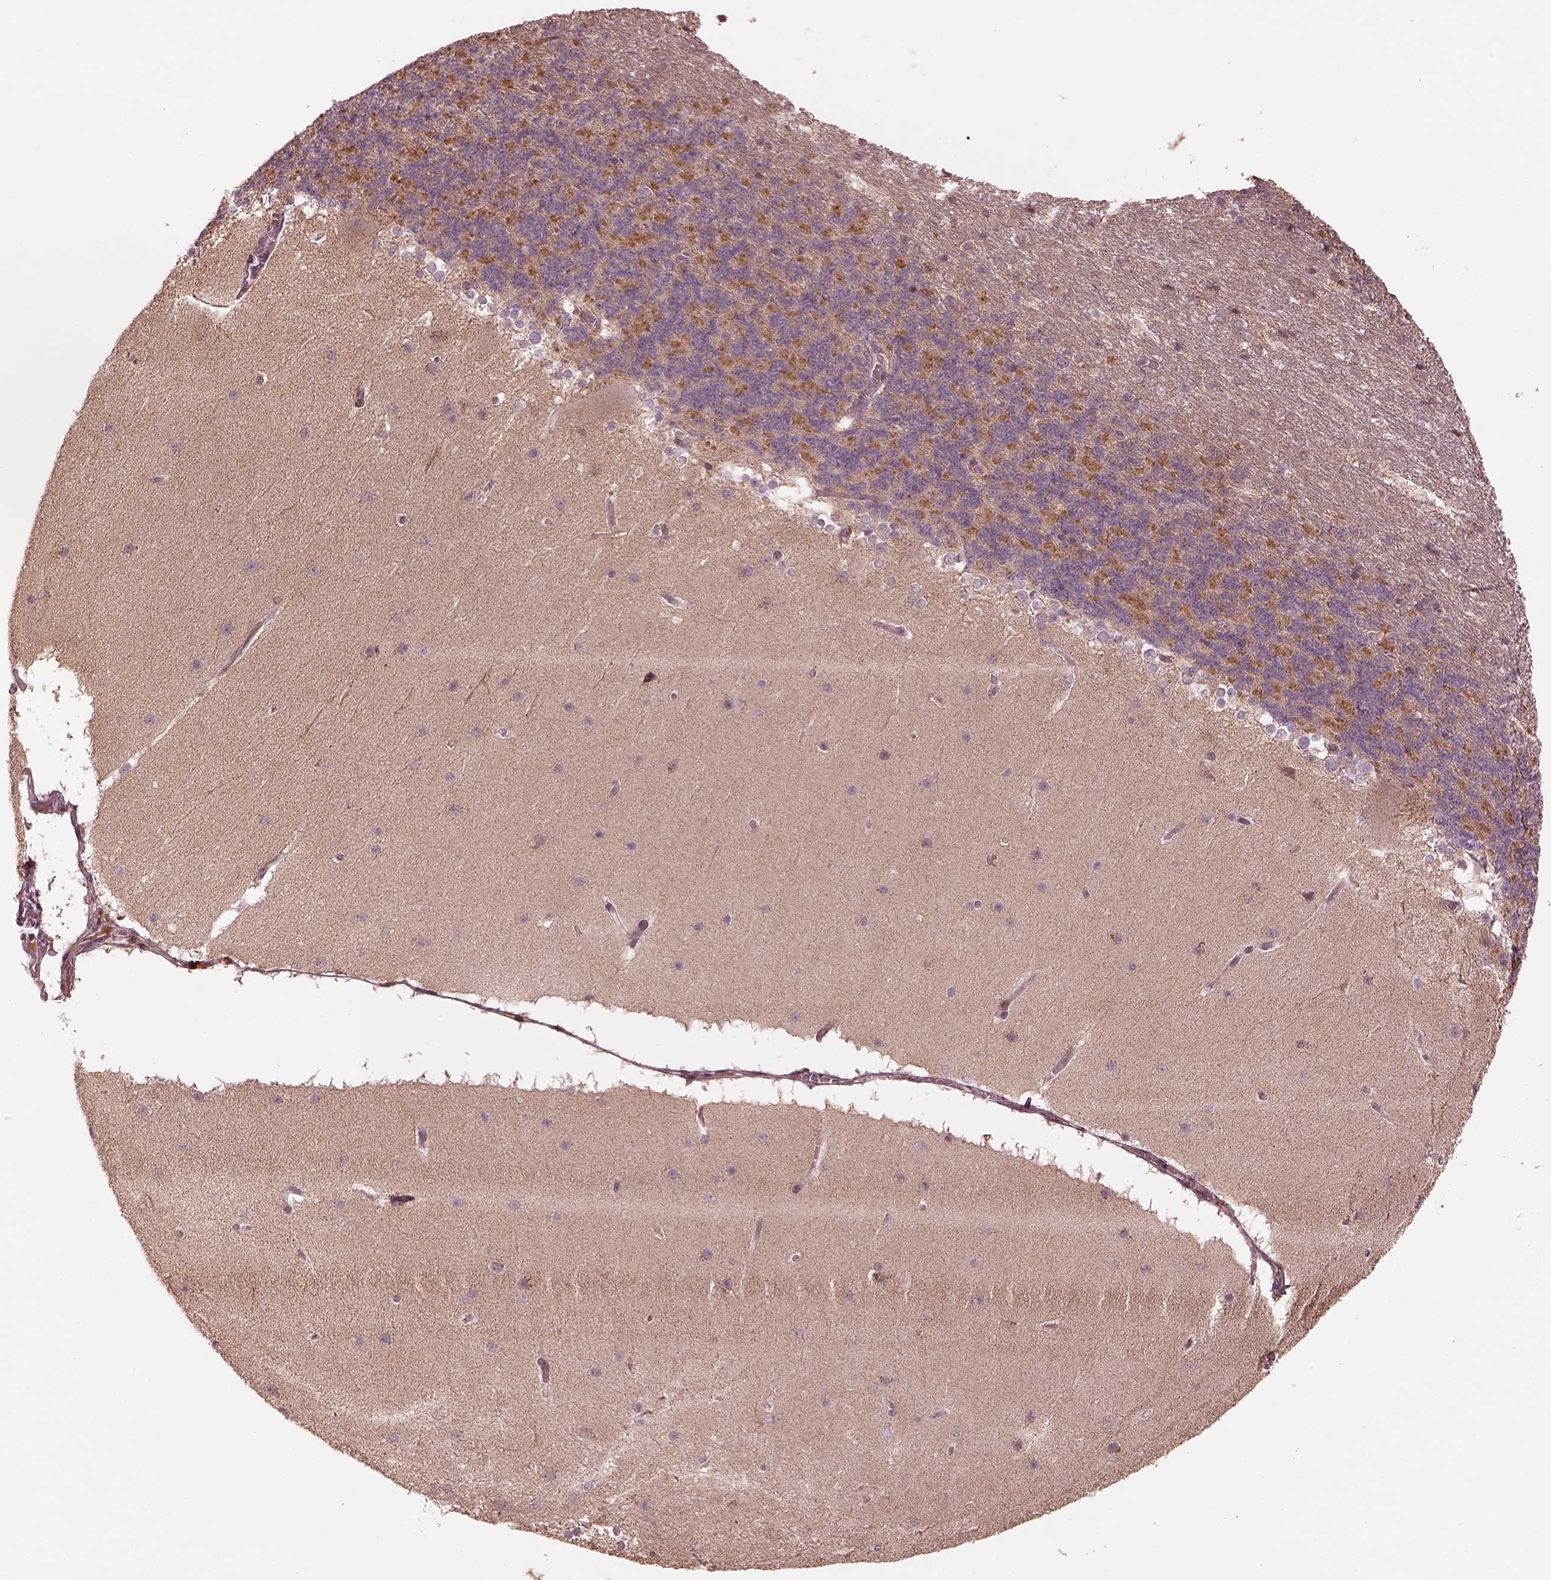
{"staining": {"intensity": "negative", "quantity": "none", "location": "none"}, "tissue": "cerebellum", "cell_type": "Cells in granular layer", "image_type": "normal", "snomed": [{"axis": "morphology", "description": "Normal tissue, NOS"}, {"axis": "topography", "description": "Cerebellum"}], "caption": "This is an IHC histopathology image of benign human cerebellum. There is no expression in cells in granular layer.", "gene": "SLC25A46", "patient": {"sex": "female", "age": 19}}